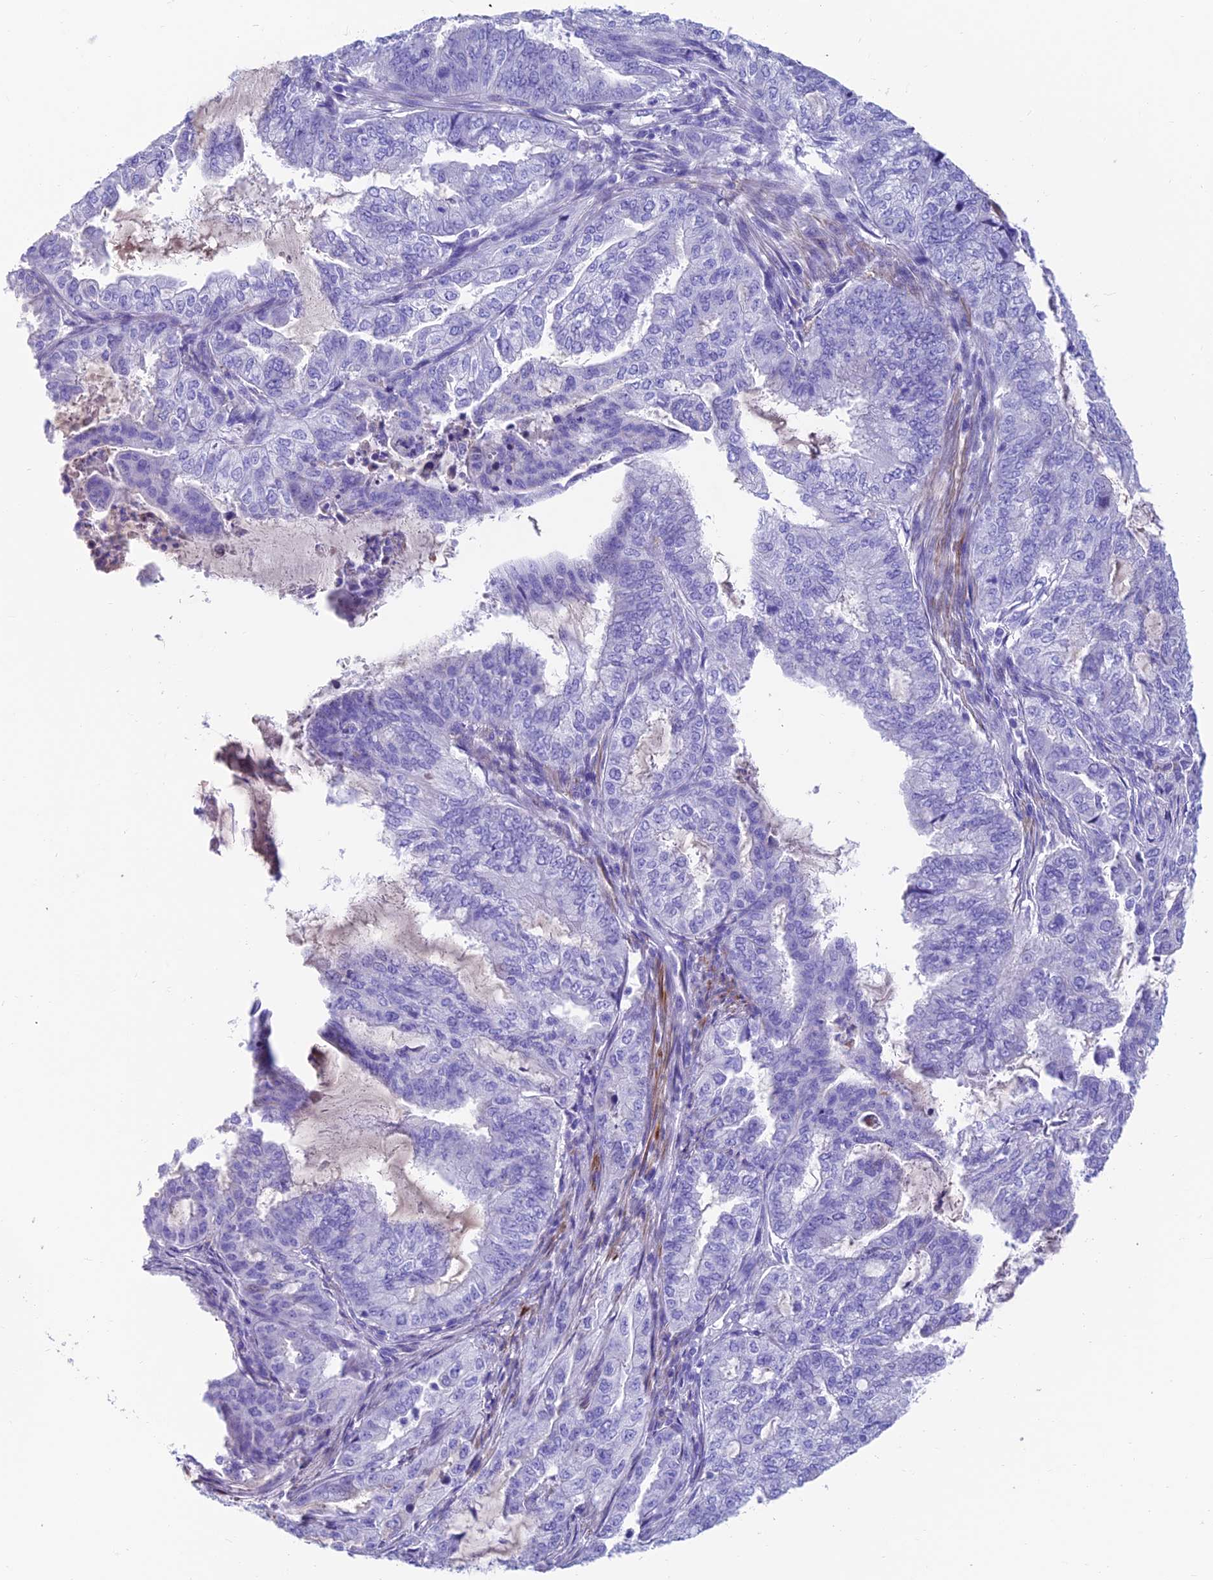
{"staining": {"intensity": "negative", "quantity": "none", "location": "none"}, "tissue": "endometrial cancer", "cell_type": "Tumor cells", "image_type": "cancer", "snomed": [{"axis": "morphology", "description": "Adenocarcinoma, NOS"}, {"axis": "topography", "description": "Endometrium"}], "caption": "A photomicrograph of endometrial cancer stained for a protein reveals no brown staining in tumor cells.", "gene": "GNG11", "patient": {"sex": "female", "age": 51}}